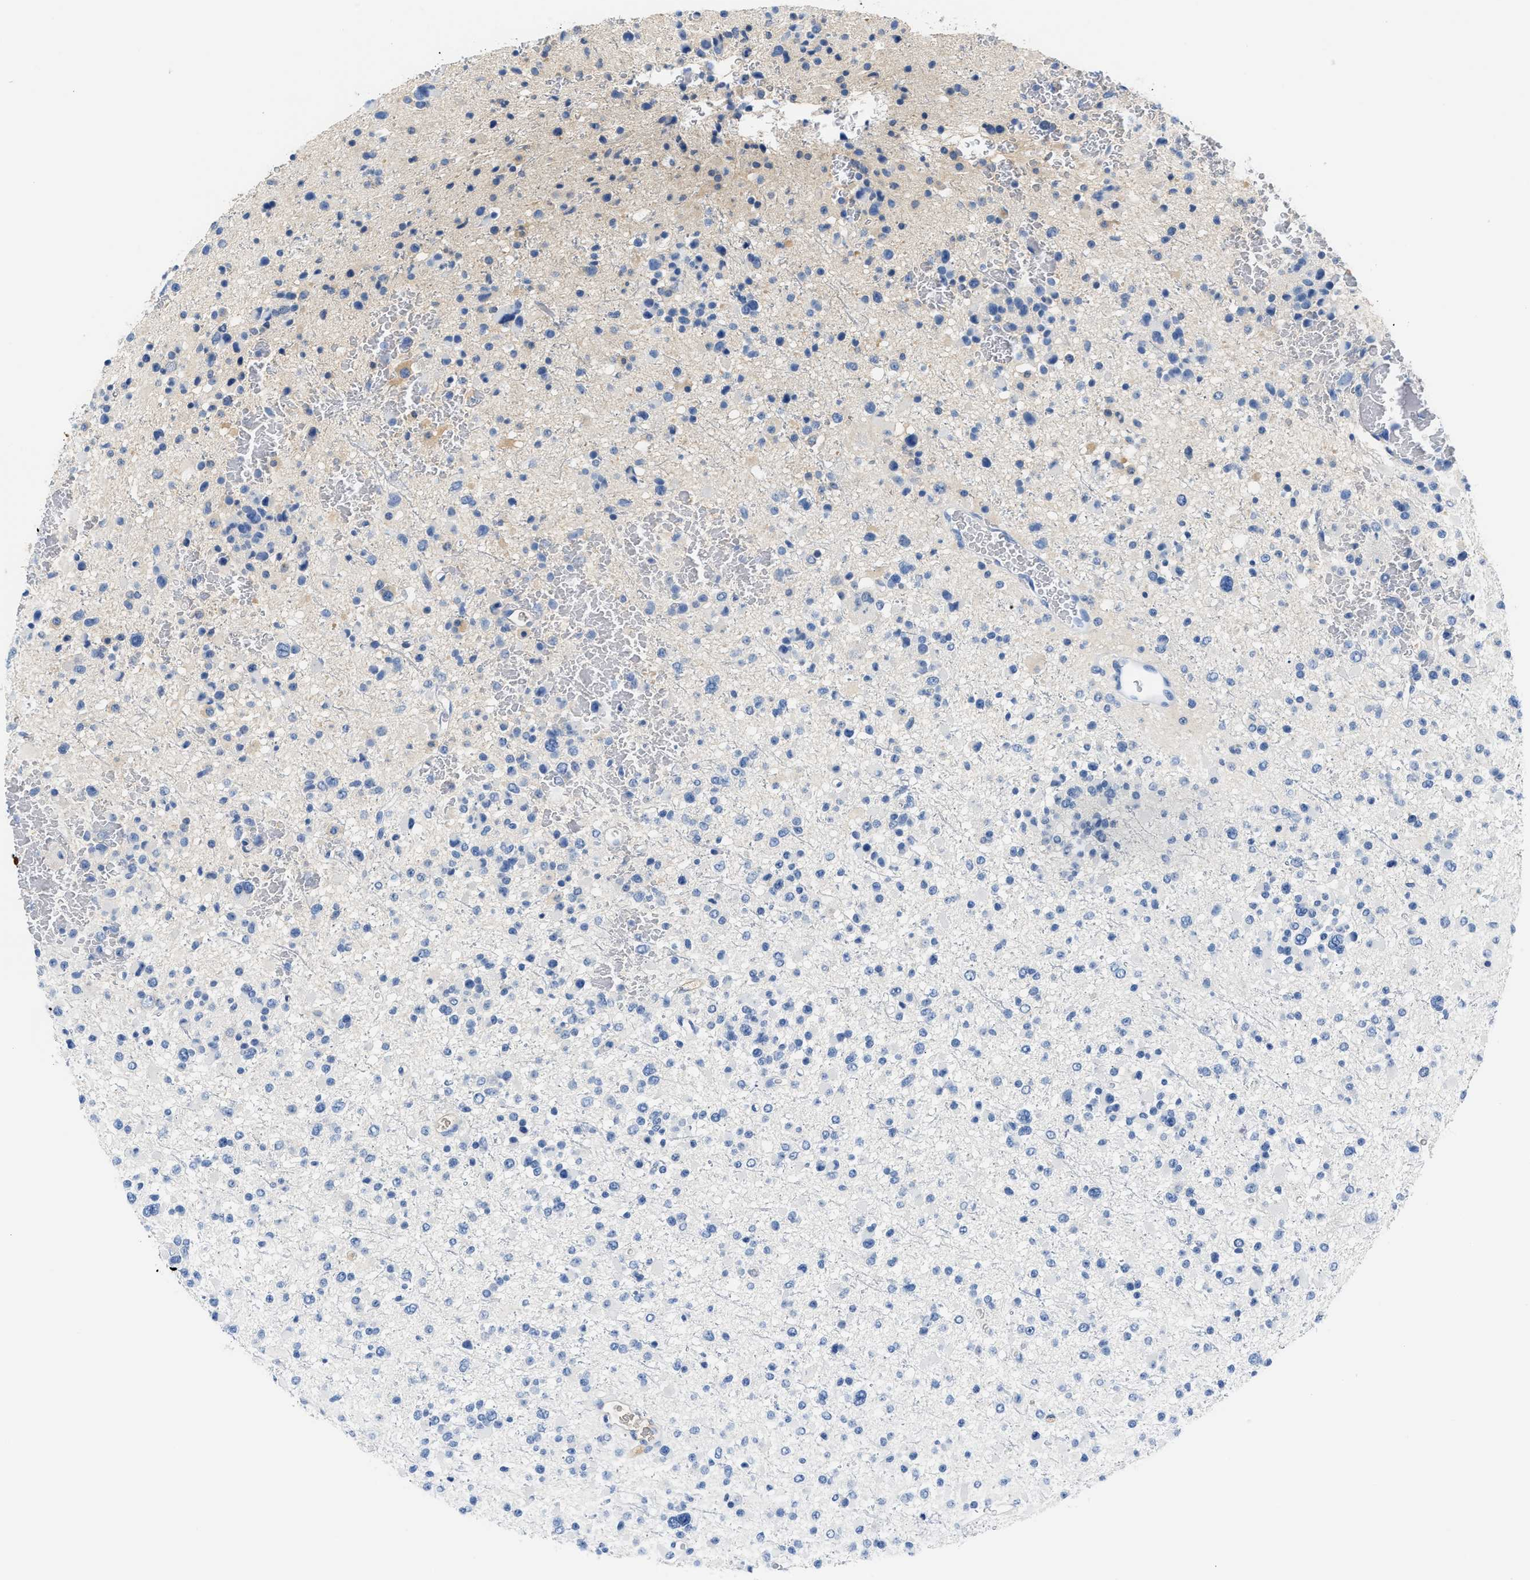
{"staining": {"intensity": "negative", "quantity": "none", "location": "none"}, "tissue": "glioma", "cell_type": "Tumor cells", "image_type": "cancer", "snomed": [{"axis": "morphology", "description": "Glioma, malignant, Low grade"}, {"axis": "topography", "description": "Brain"}], "caption": "High magnification brightfield microscopy of glioma stained with DAB (3,3'-diaminobenzidine) (brown) and counterstained with hematoxylin (blue): tumor cells show no significant expression.", "gene": "GC", "patient": {"sex": "female", "age": 22}}